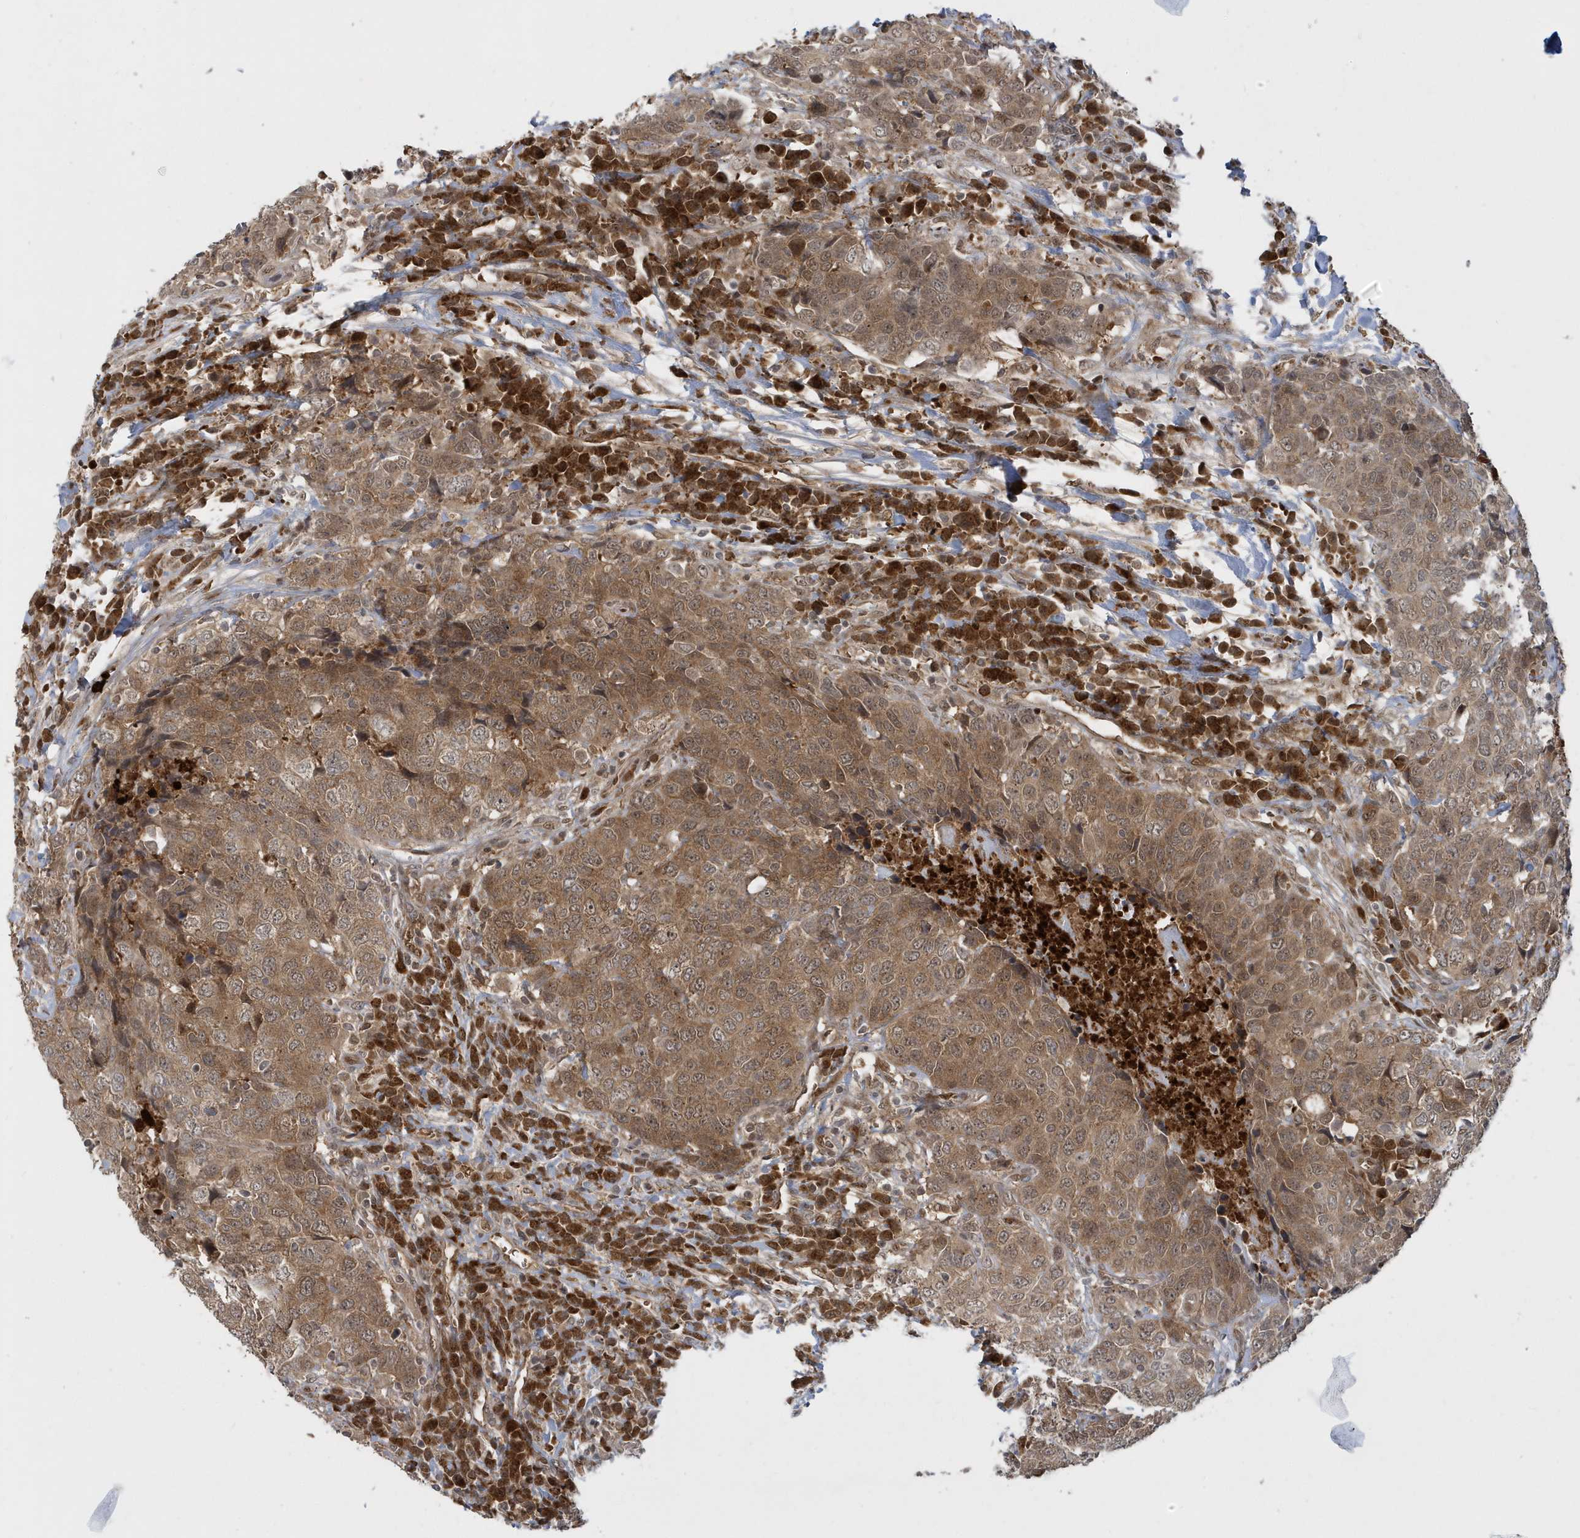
{"staining": {"intensity": "moderate", "quantity": ">75%", "location": "cytoplasmic/membranous"}, "tissue": "head and neck cancer", "cell_type": "Tumor cells", "image_type": "cancer", "snomed": [{"axis": "morphology", "description": "Squamous cell carcinoma, NOS"}, {"axis": "topography", "description": "Head-Neck"}], "caption": "A brown stain highlights moderate cytoplasmic/membranous positivity of a protein in human squamous cell carcinoma (head and neck) tumor cells.", "gene": "ATG4A", "patient": {"sex": "male", "age": 66}}